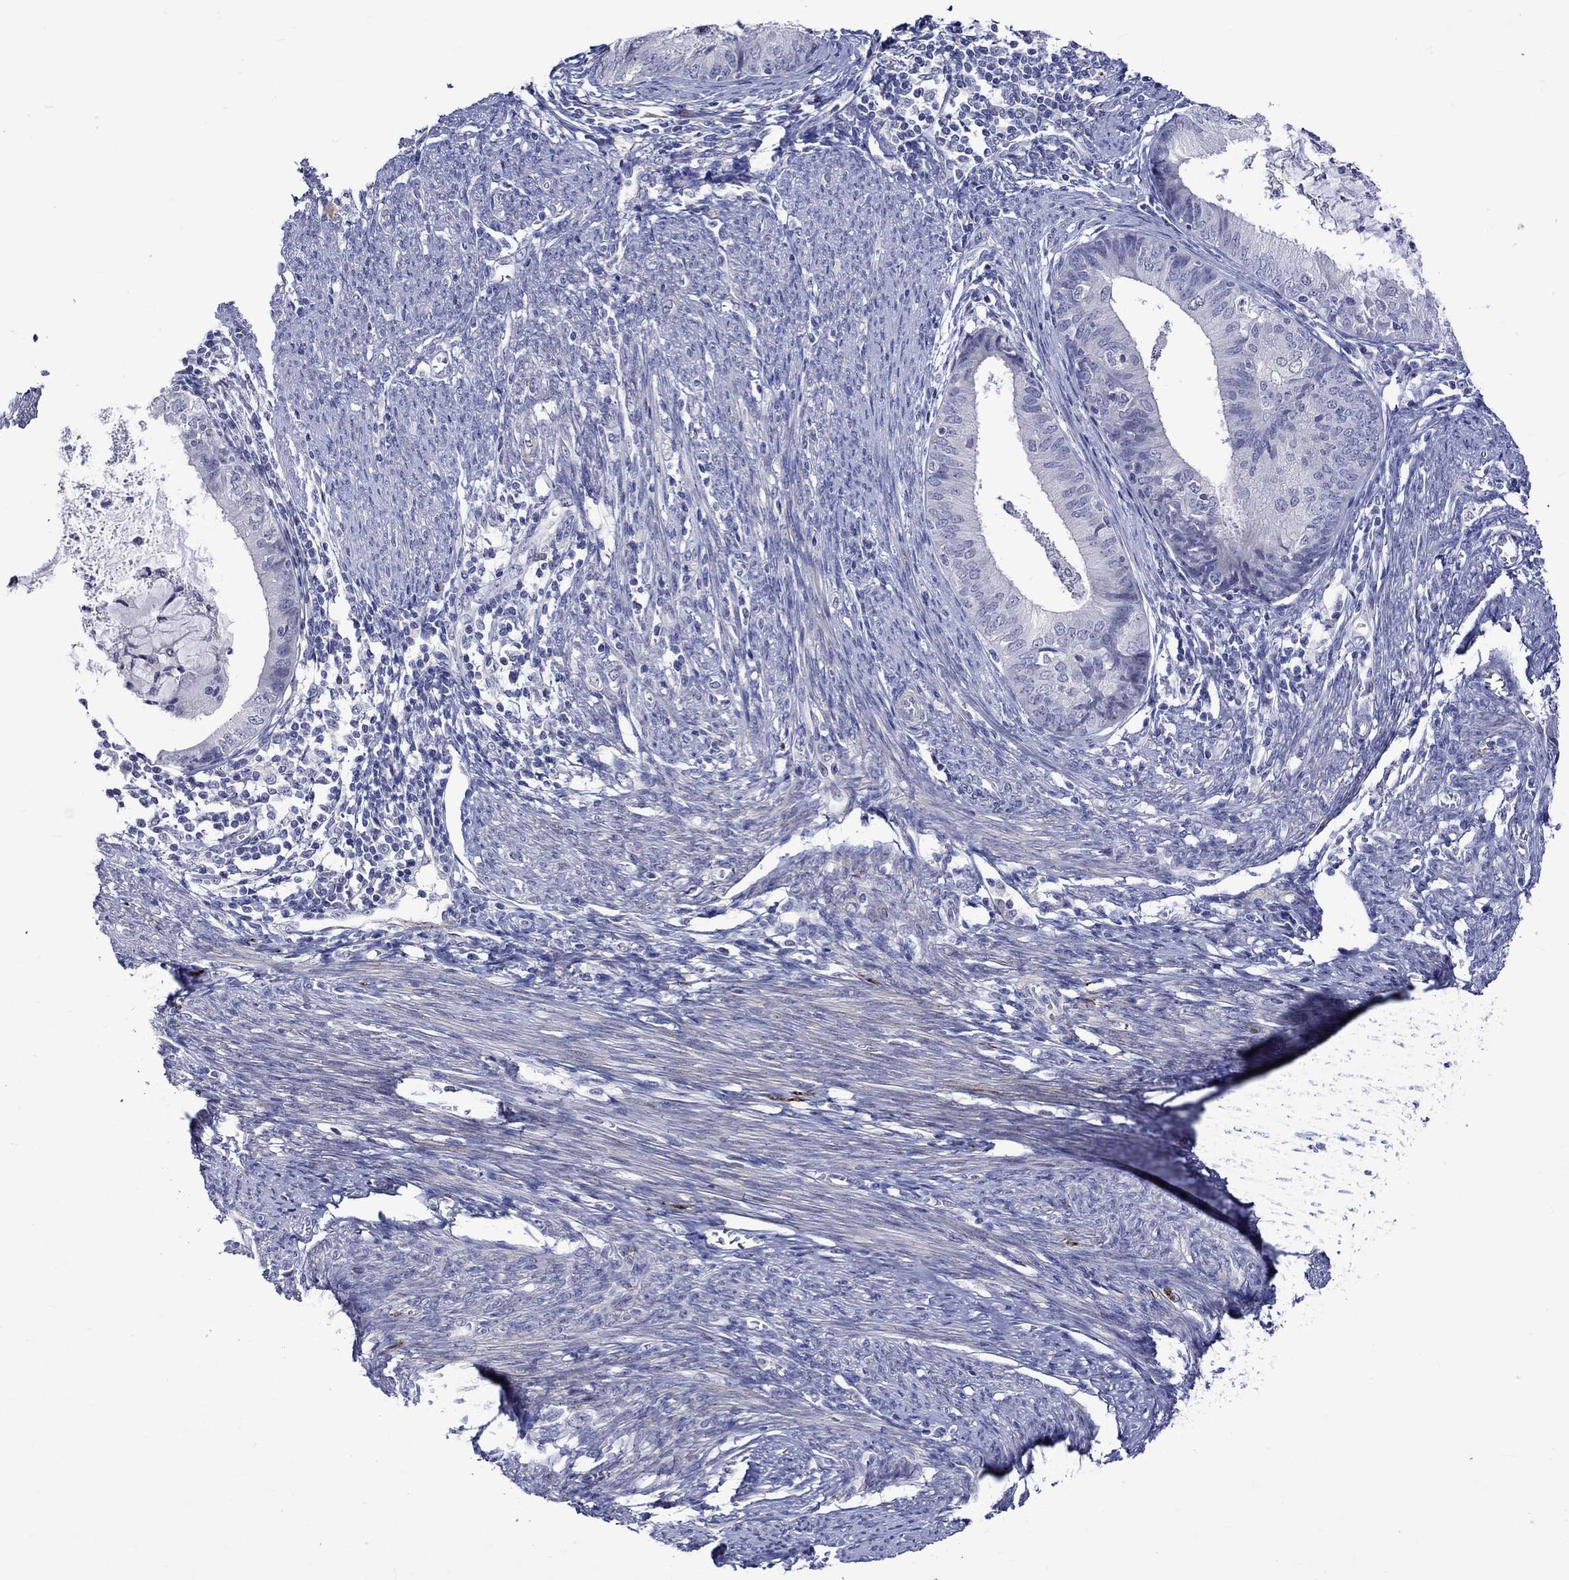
{"staining": {"intensity": "negative", "quantity": "none", "location": "none"}, "tissue": "endometrial cancer", "cell_type": "Tumor cells", "image_type": "cancer", "snomed": [{"axis": "morphology", "description": "Adenocarcinoma, NOS"}, {"axis": "topography", "description": "Endometrium"}], "caption": "Human adenocarcinoma (endometrial) stained for a protein using immunohistochemistry (IHC) reveals no staining in tumor cells.", "gene": "CRYAB", "patient": {"sex": "female", "age": 57}}